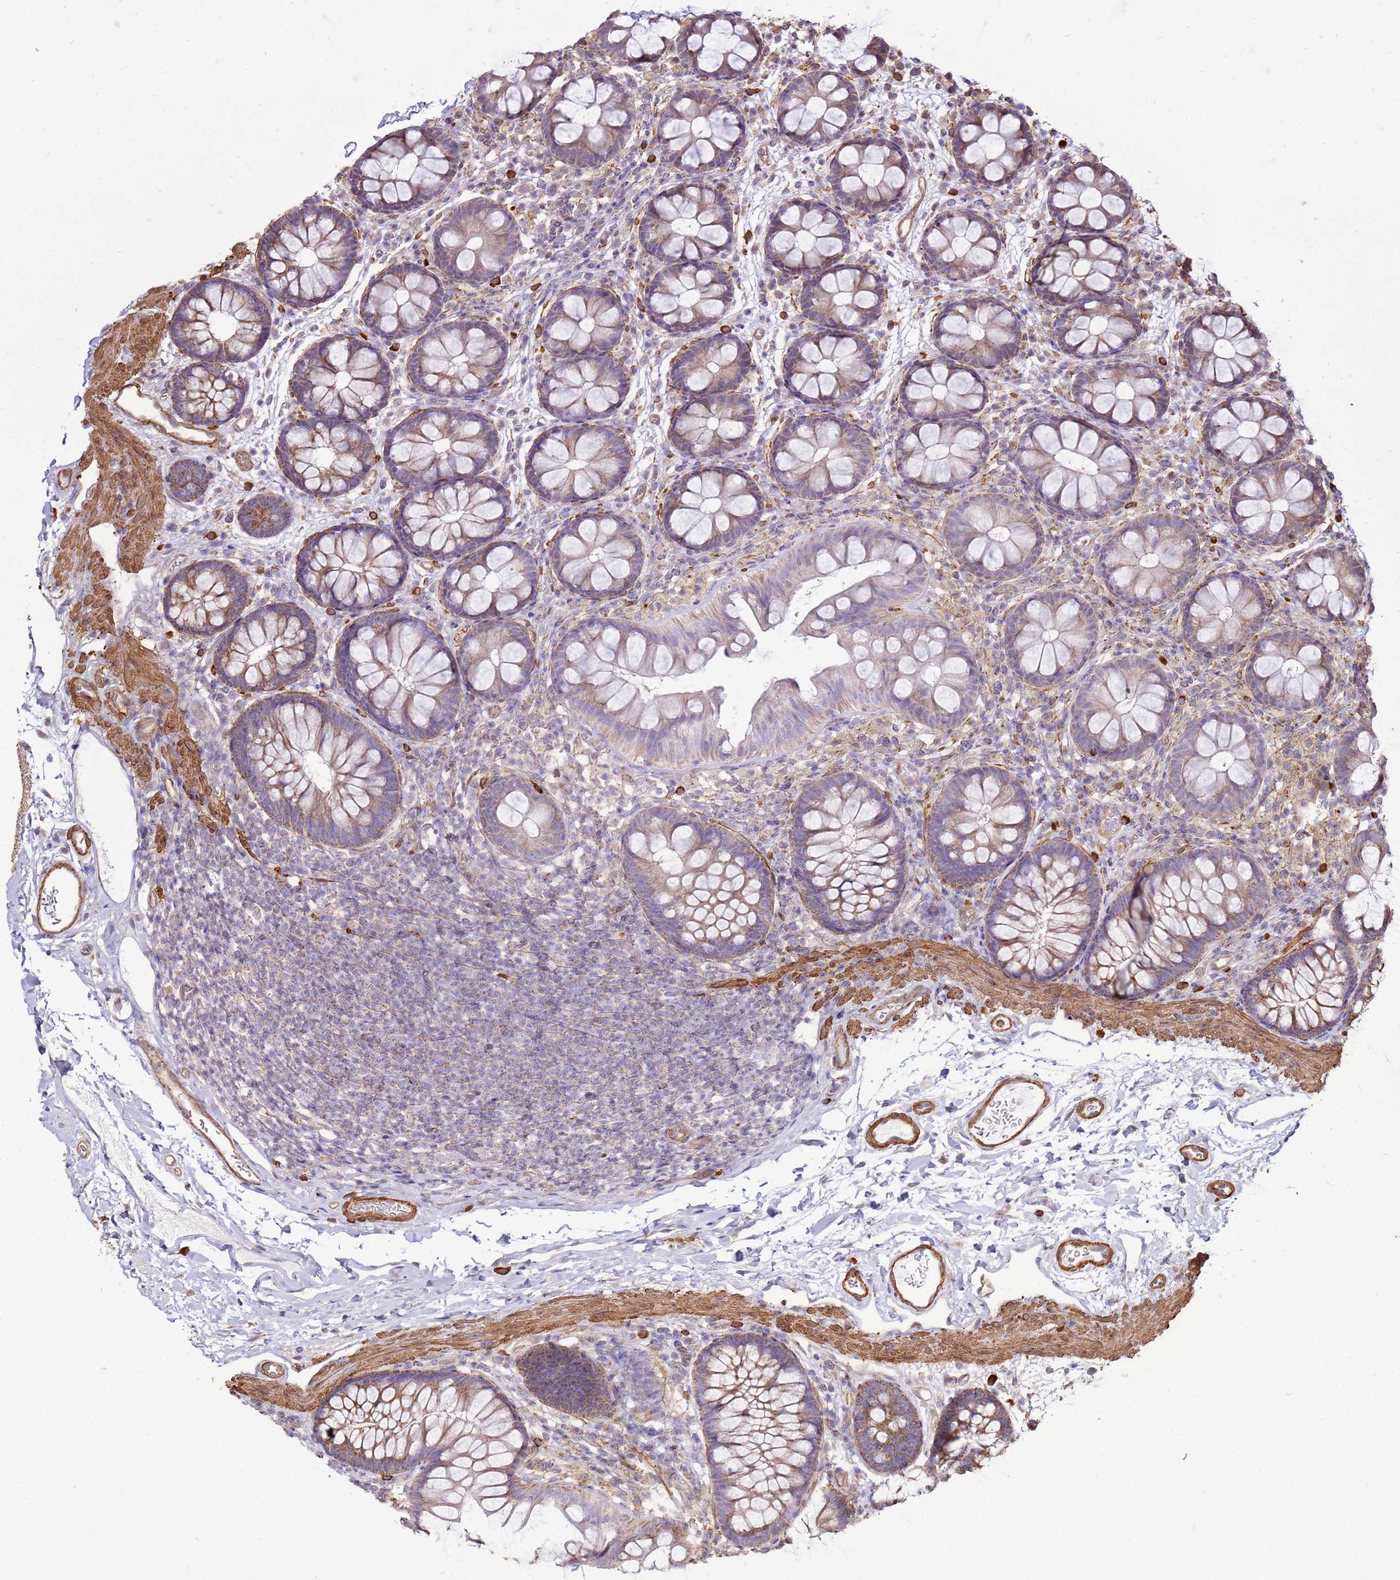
{"staining": {"intensity": "strong", "quantity": "25%-75%", "location": "cytoplasmic/membranous"}, "tissue": "colon", "cell_type": "Endothelial cells", "image_type": "normal", "snomed": [{"axis": "morphology", "description": "Normal tissue, NOS"}, {"axis": "topography", "description": "Colon"}], "caption": "The micrograph shows staining of benign colon, revealing strong cytoplasmic/membranous protein positivity (brown color) within endothelial cells. (DAB IHC, brown staining for protein, blue staining for nuclei).", "gene": "DDX59", "patient": {"sex": "female", "age": 62}}